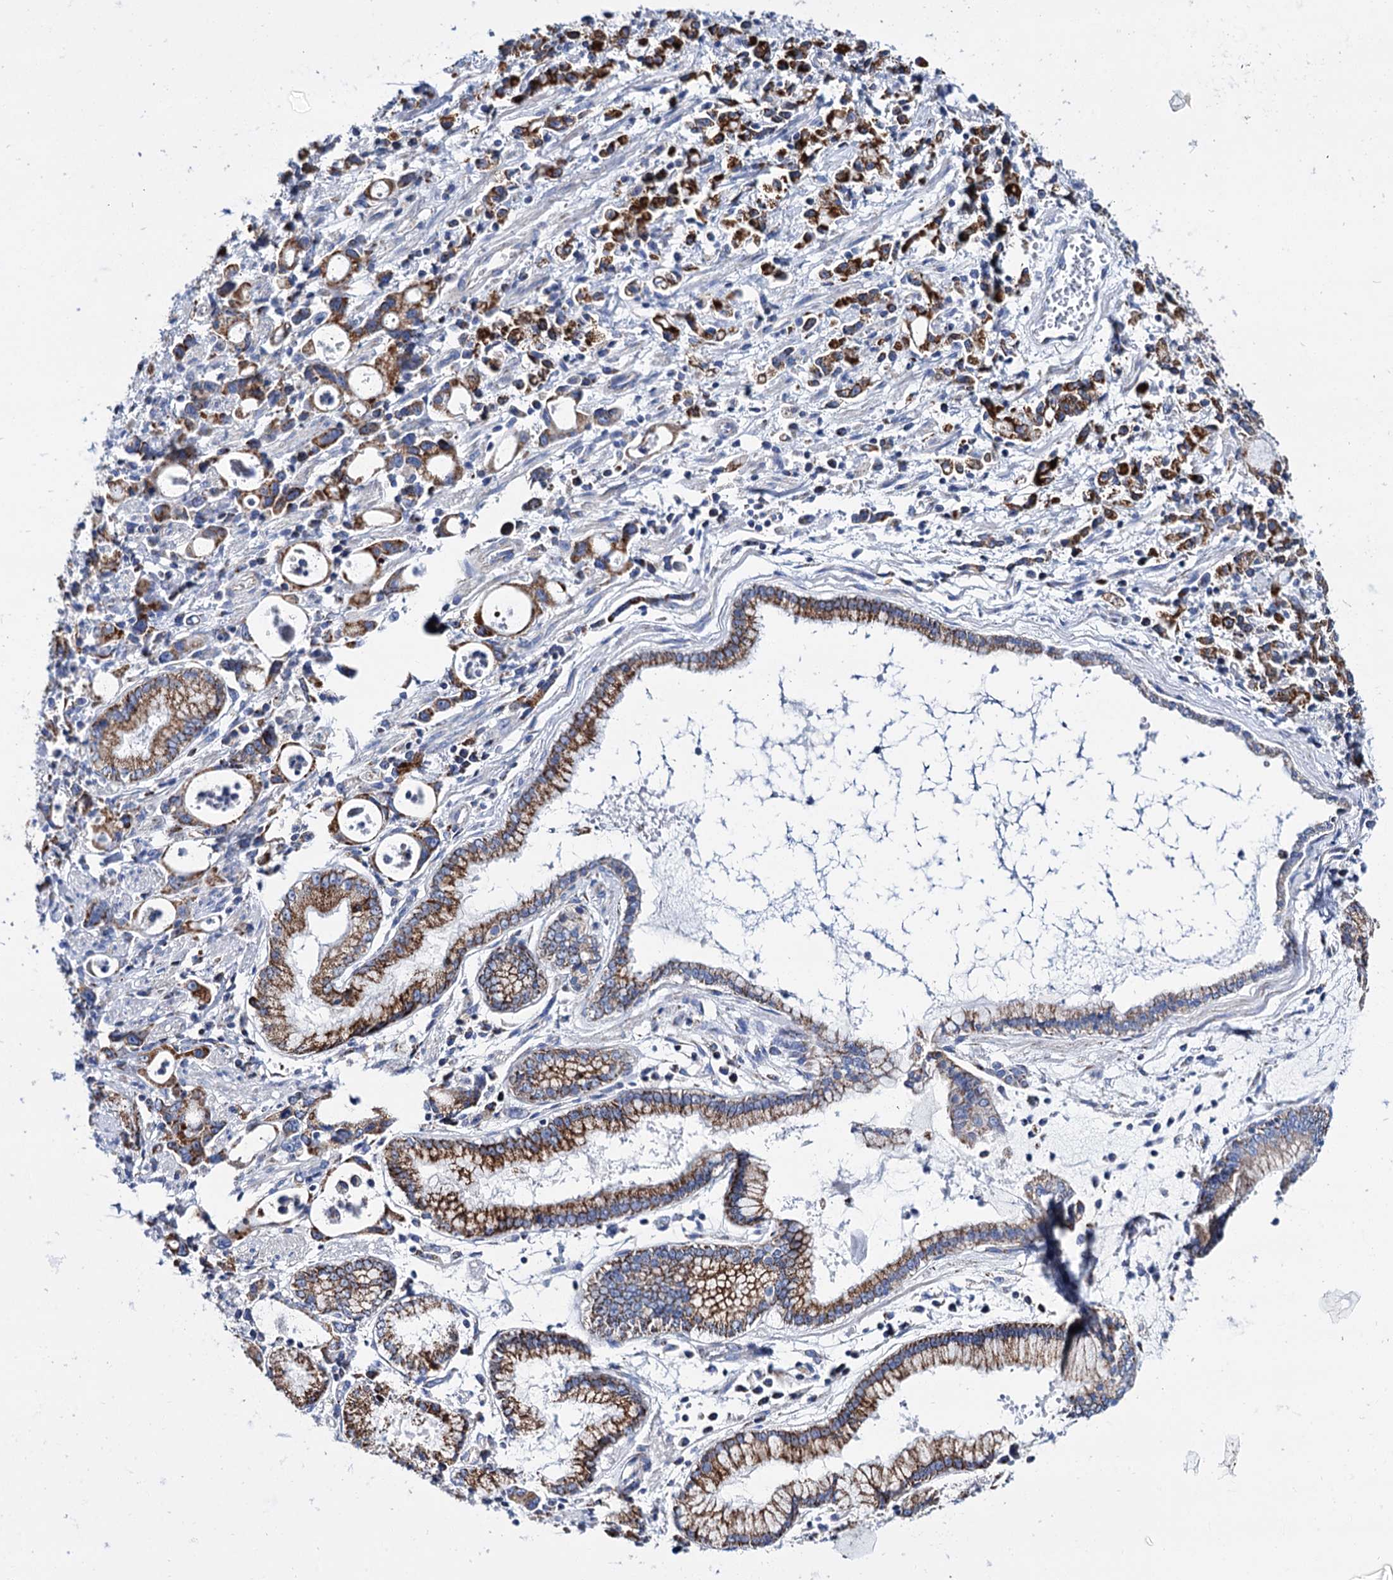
{"staining": {"intensity": "strong", "quantity": "25%-75%", "location": "cytoplasmic/membranous"}, "tissue": "stomach cancer", "cell_type": "Tumor cells", "image_type": "cancer", "snomed": [{"axis": "morphology", "description": "Adenocarcinoma, NOS"}, {"axis": "topography", "description": "Stomach, lower"}], "caption": "About 25%-75% of tumor cells in human stomach cancer (adenocarcinoma) reveal strong cytoplasmic/membranous protein staining as visualized by brown immunohistochemical staining.", "gene": "UBASH3B", "patient": {"sex": "female", "age": 43}}